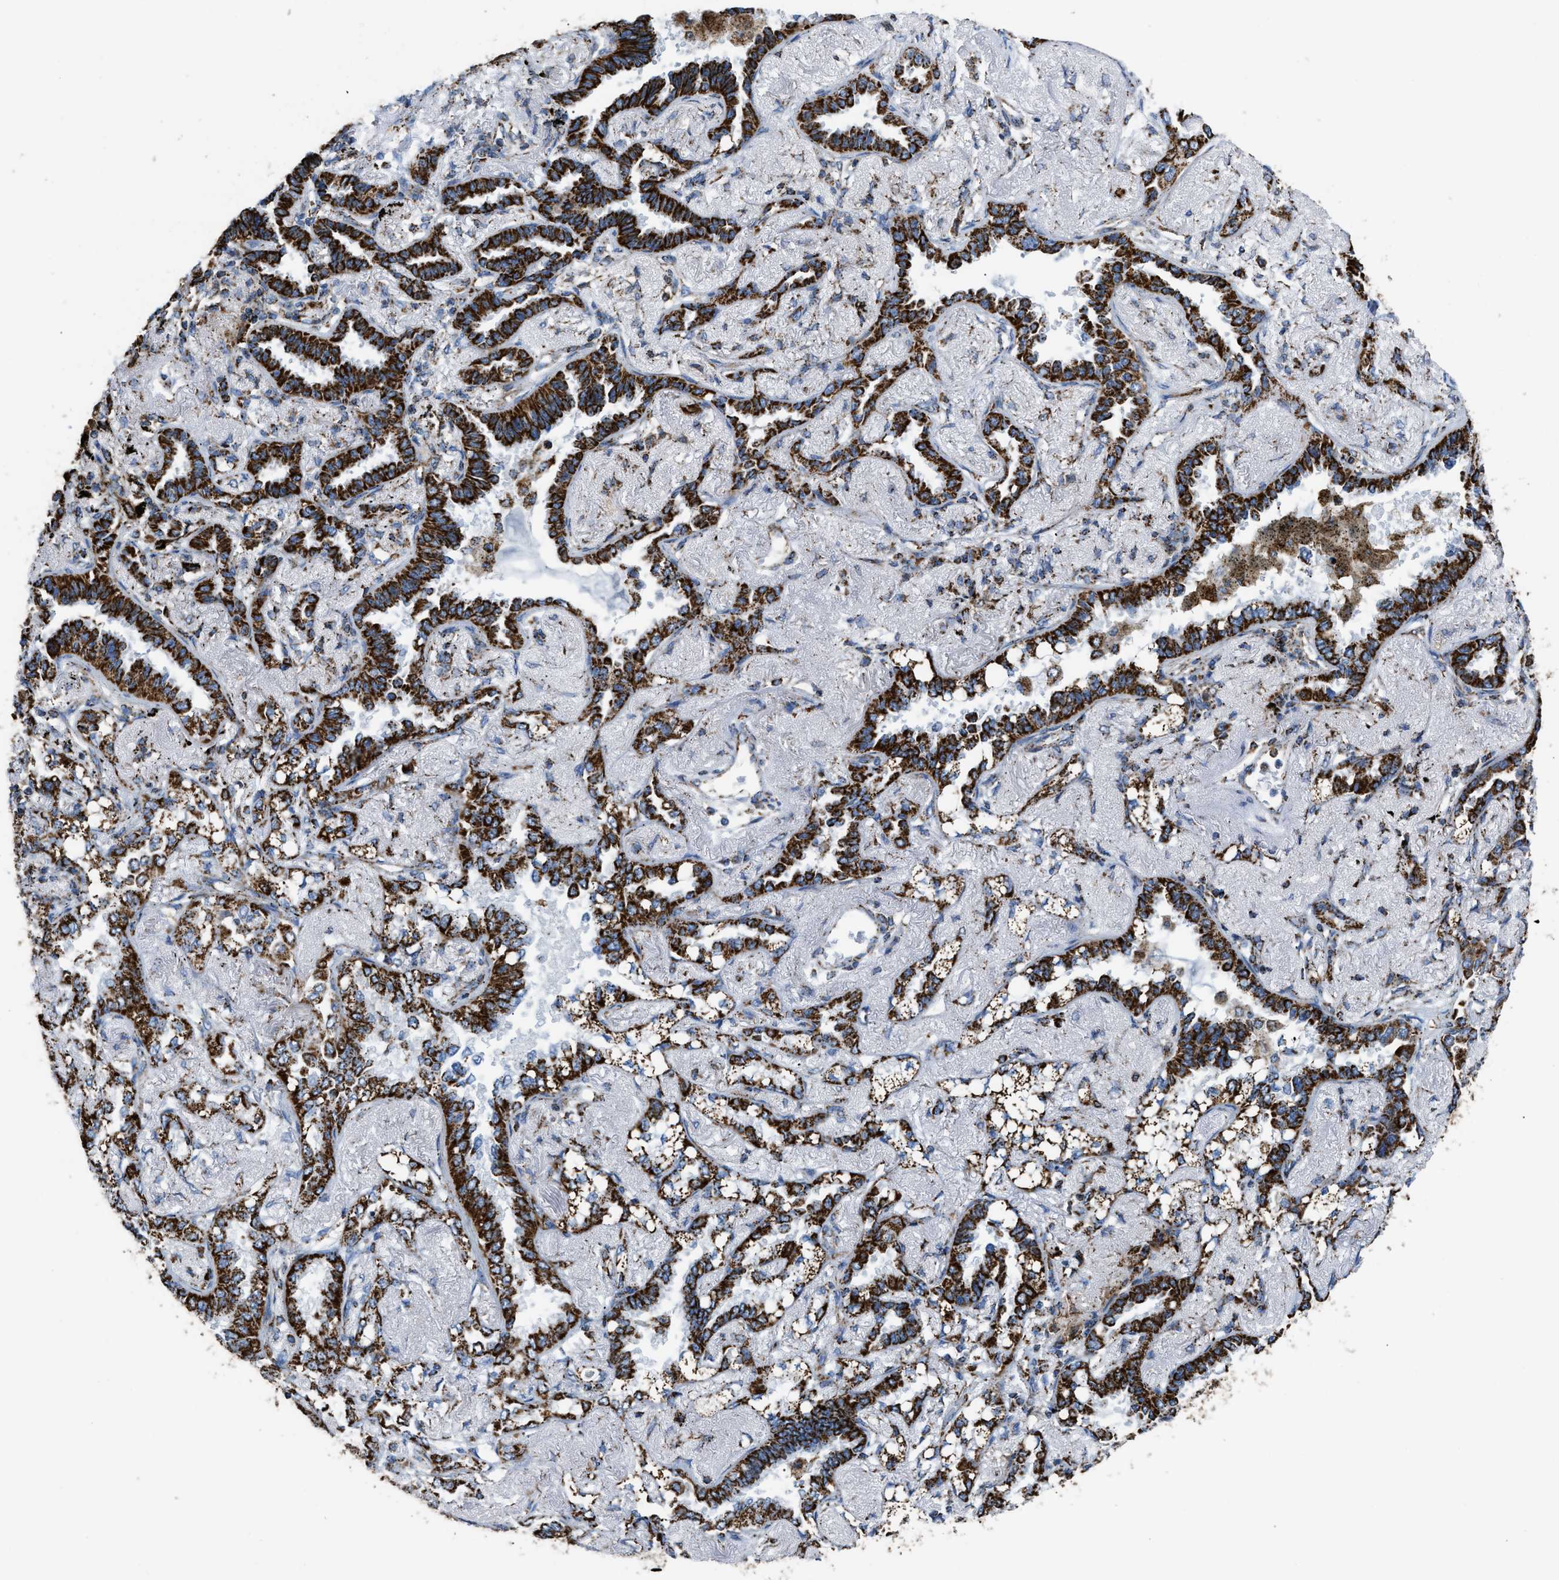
{"staining": {"intensity": "strong", "quantity": ">75%", "location": "cytoplasmic/membranous"}, "tissue": "lung cancer", "cell_type": "Tumor cells", "image_type": "cancer", "snomed": [{"axis": "morphology", "description": "Adenocarcinoma, NOS"}, {"axis": "topography", "description": "Lung"}], "caption": "Immunohistochemical staining of lung cancer displays high levels of strong cytoplasmic/membranous protein staining in approximately >75% of tumor cells.", "gene": "ETFB", "patient": {"sex": "male", "age": 59}}